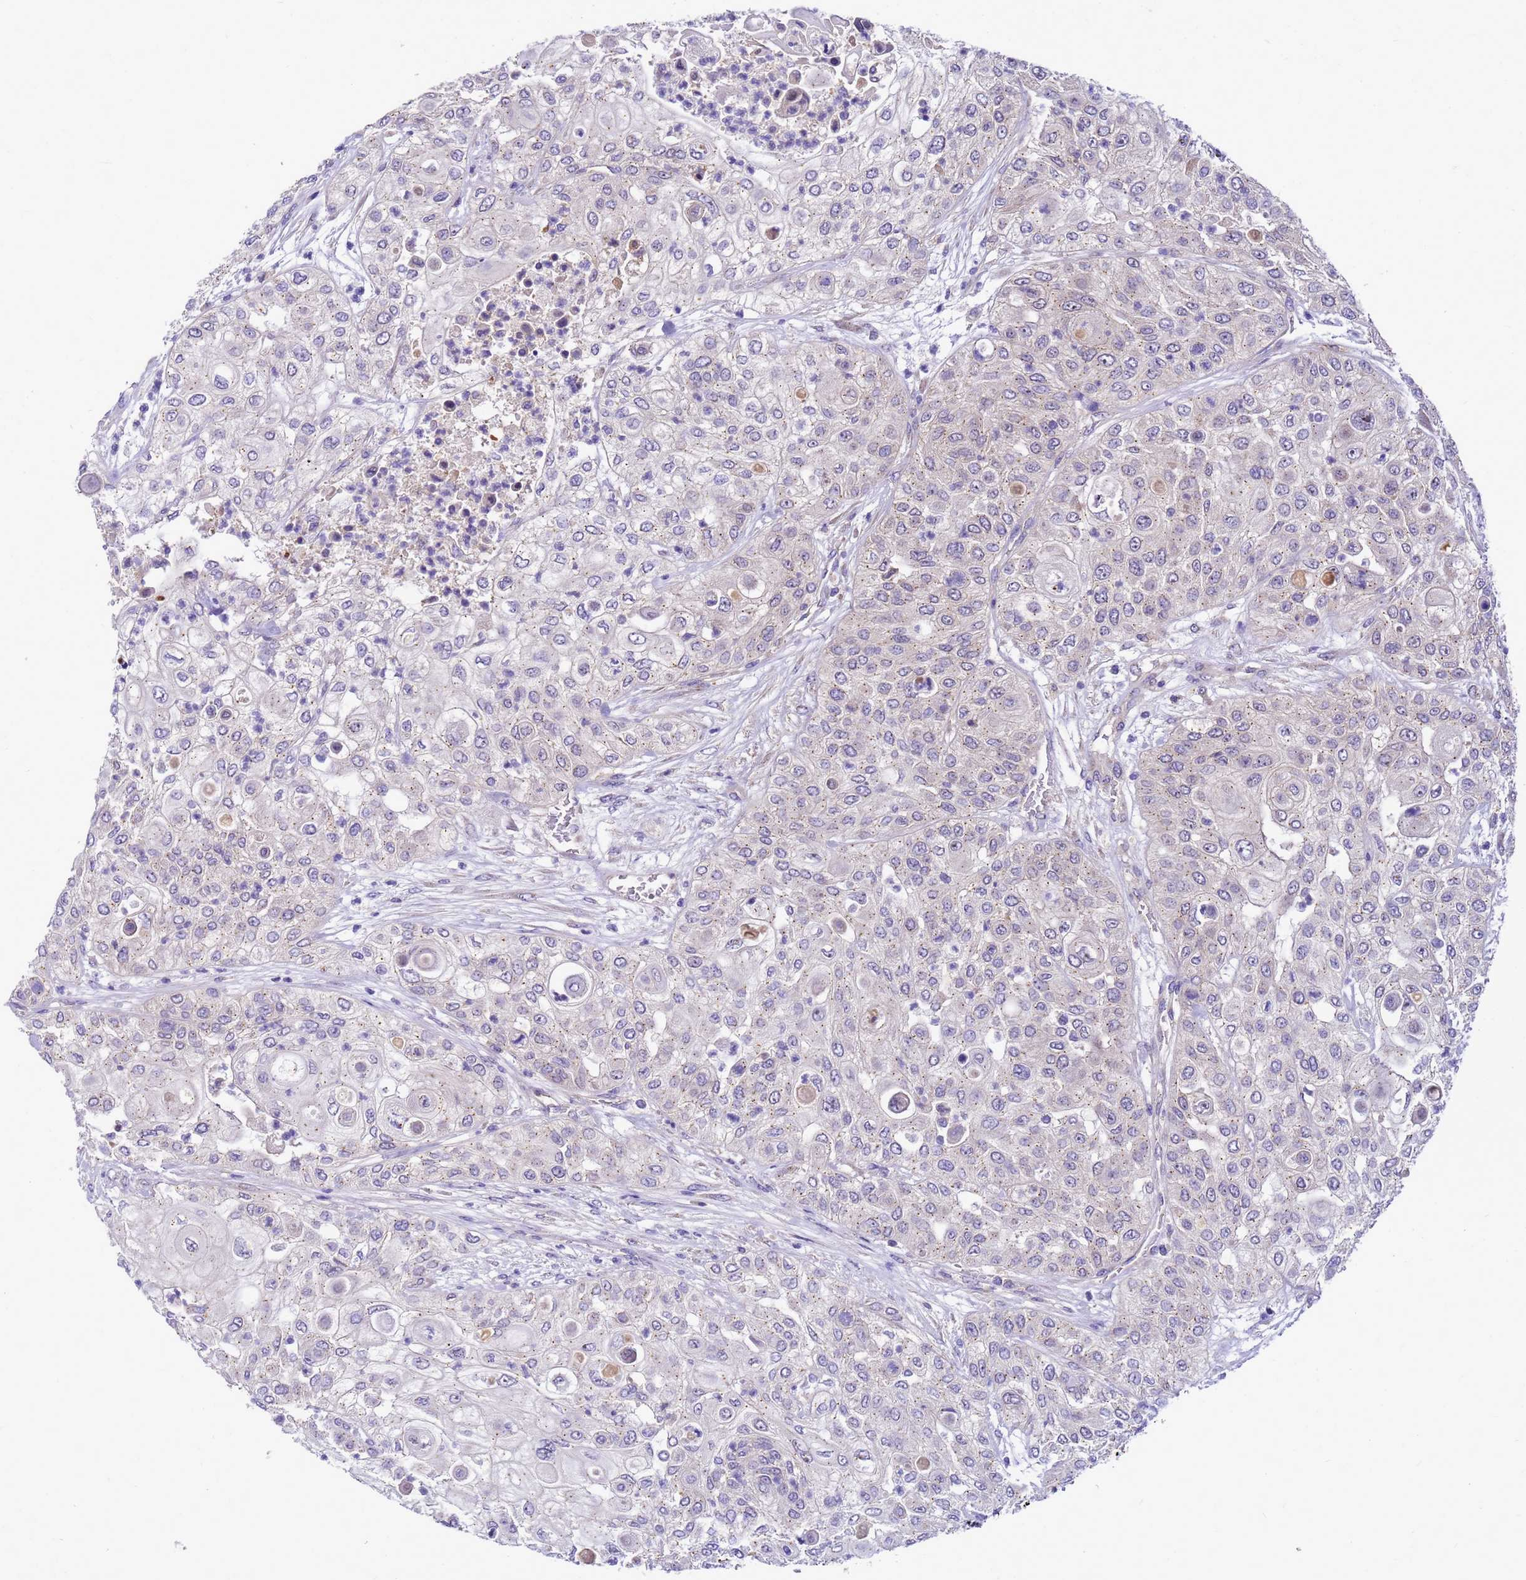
{"staining": {"intensity": "negative", "quantity": "none", "location": "none"}, "tissue": "urothelial cancer", "cell_type": "Tumor cells", "image_type": "cancer", "snomed": [{"axis": "morphology", "description": "Urothelial carcinoma, High grade"}, {"axis": "topography", "description": "Urinary bladder"}], "caption": "Tumor cells are negative for brown protein staining in urothelial carcinoma (high-grade).", "gene": "POP7", "patient": {"sex": "female", "age": 79}}